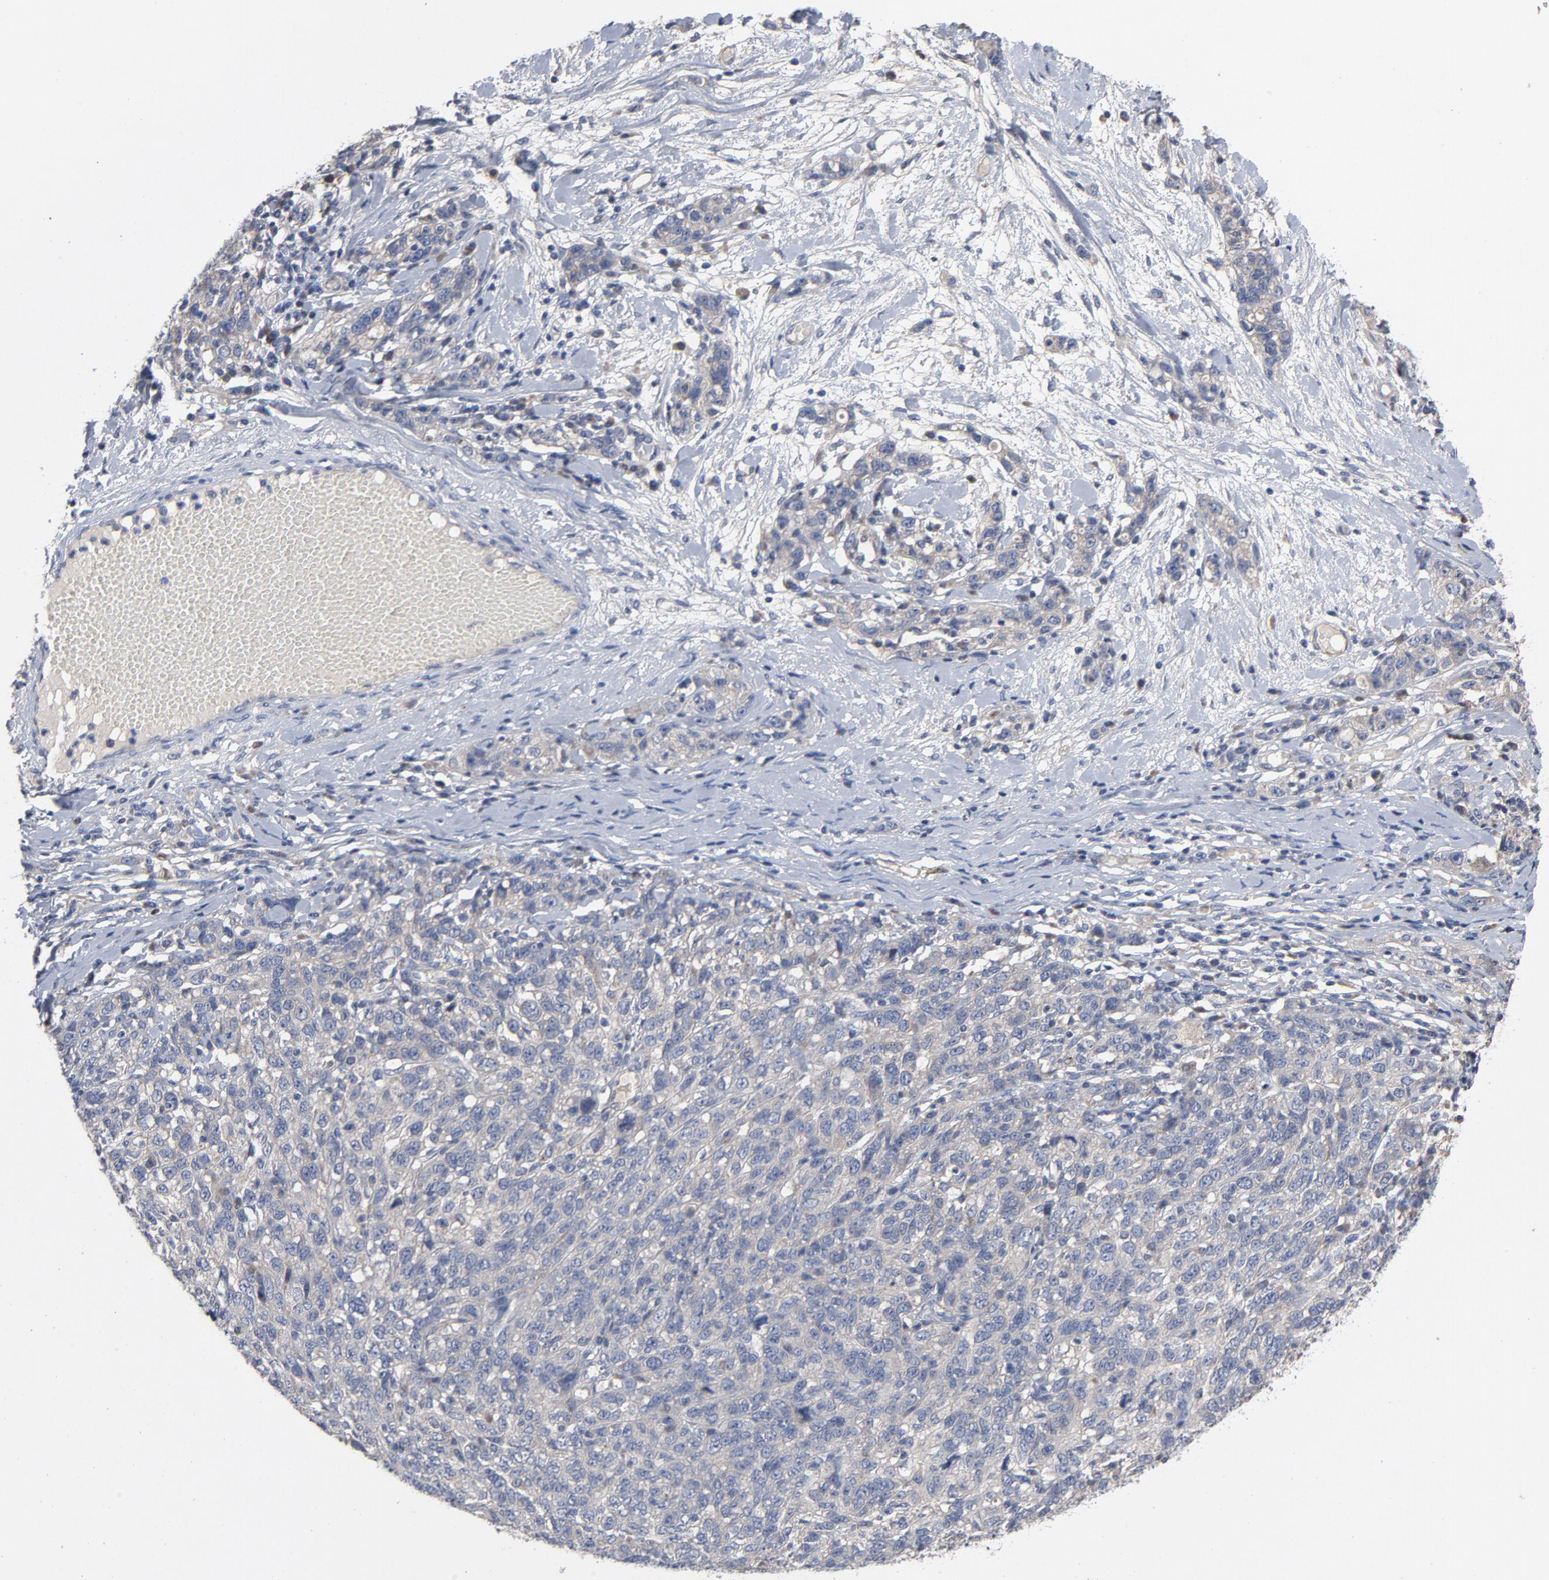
{"staining": {"intensity": "weak", "quantity": "25%-75%", "location": "cytoplasmic/membranous"}, "tissue": "ovarian cancer", "cell_type": "Tumor cells", "image_type": "cancer", "snomed": [{"axis": "morphology", "description": "Cystadenocarcinoma, serous, NOS"}, {"axis": "topography", "description": "Ovary"}], "caption": "This is a micrograph of immunohistochemistry (IHC) staining of serous cystadenocarcinoma (ovarian), which shows weak staining in the cytoplasmic/membranous of tumor cells.", "gene": "CCDC134", "patient": {"sex": "female", "age": 71}}